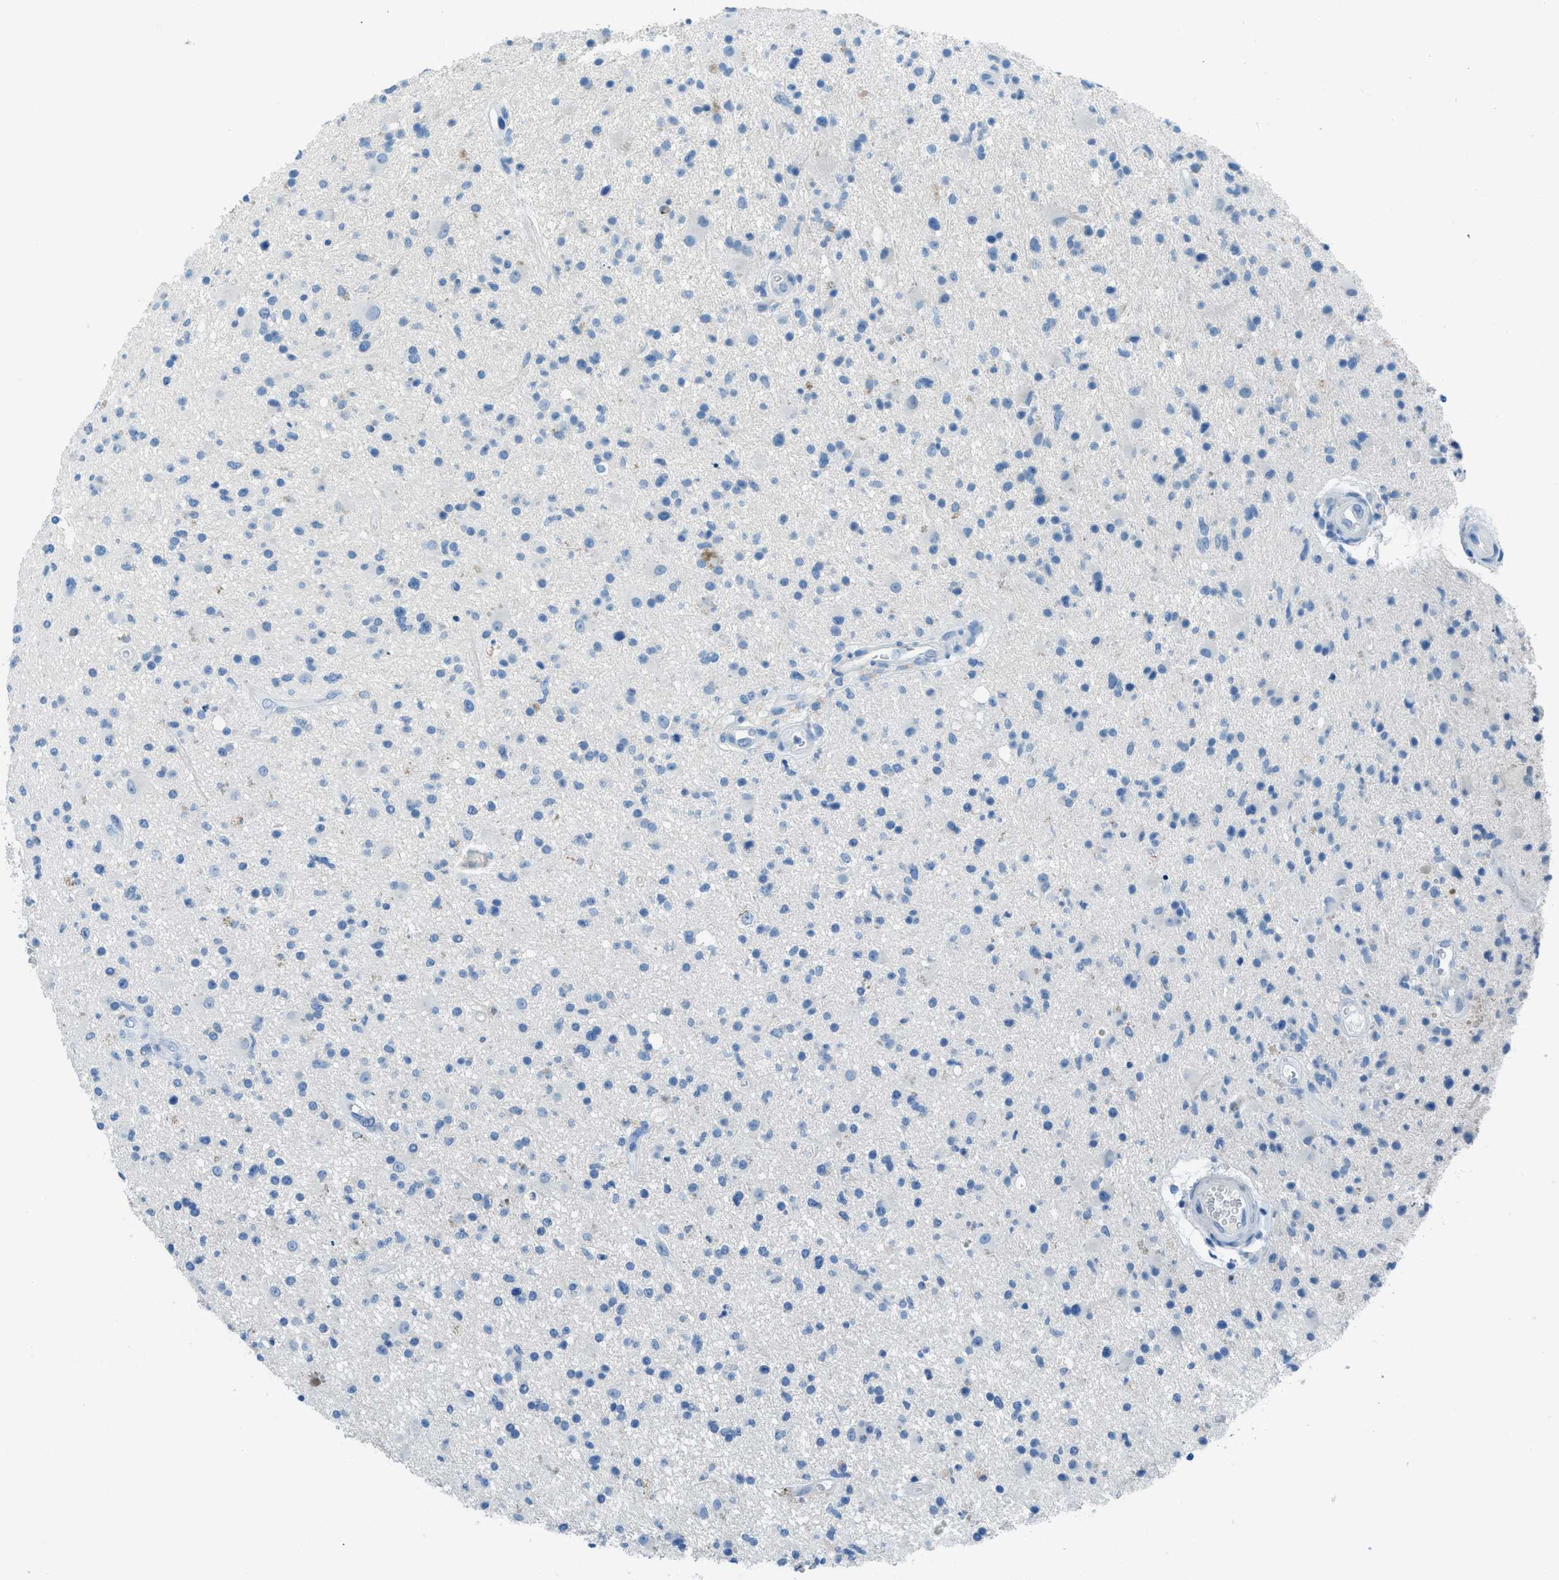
{"staining": {"intensity": "negative", "quantity": "none", "location": "none"}, "tissue": "glioma", "cell_type": "Tumor cells", "image_type": "cancer", "snomed": [{"axis": "morphology", "description": "Glioma, malignant, High grade"}, {"axis": "topography", "description": "Brain"}], "caption": "Tumor cells are negative for brown protein staining in glioma. The staining is performed using DAB (3,3'-diaminobenzidine) brown chromogen with nuclei counter-stained in using hematoxylin.", "gene": "ACAN", "patient": {"sex": "male", "age": 33}}